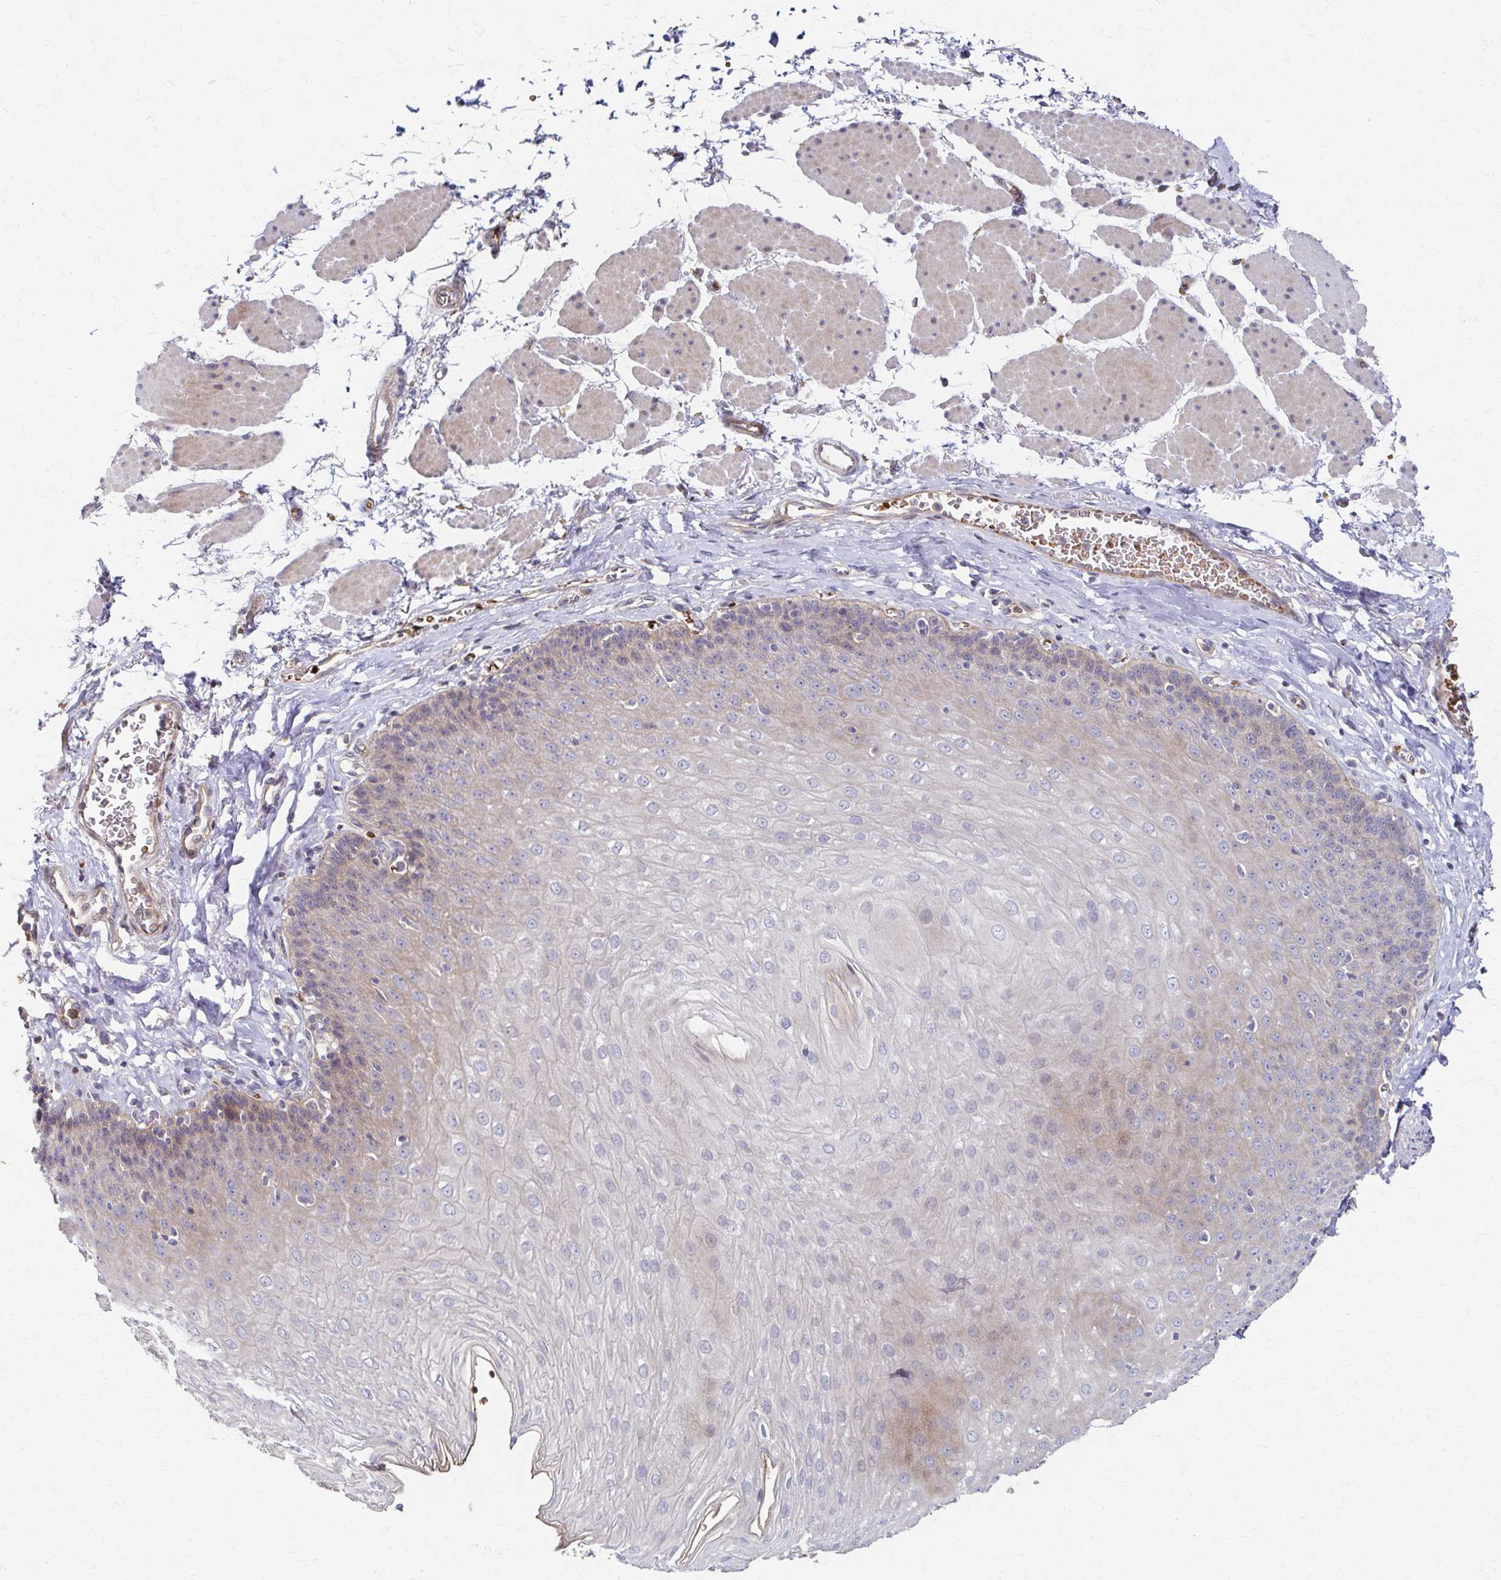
{"staining": {"intensity": "weak", "quantity": "25%-75%", "location": "cytoplasmic/membranous"}, "tissue": "esophagus", "cell_type": "Squamous epithelial cells", "image_type": "normal", "snomed": [{"axis": "morphology", "description": "Normal tissue, NOS"}, {"axis": "topography", "description": "Esophagus"}], "caption": "Immunohistochemical staining of unremarkable human esophagus reveals low levels of weak cytoplasmic/membranous expression in about 25%-75% of squamous epithelial cells.", "gene": "SKA2", "patient": {"sex": "female", "age": 81}}